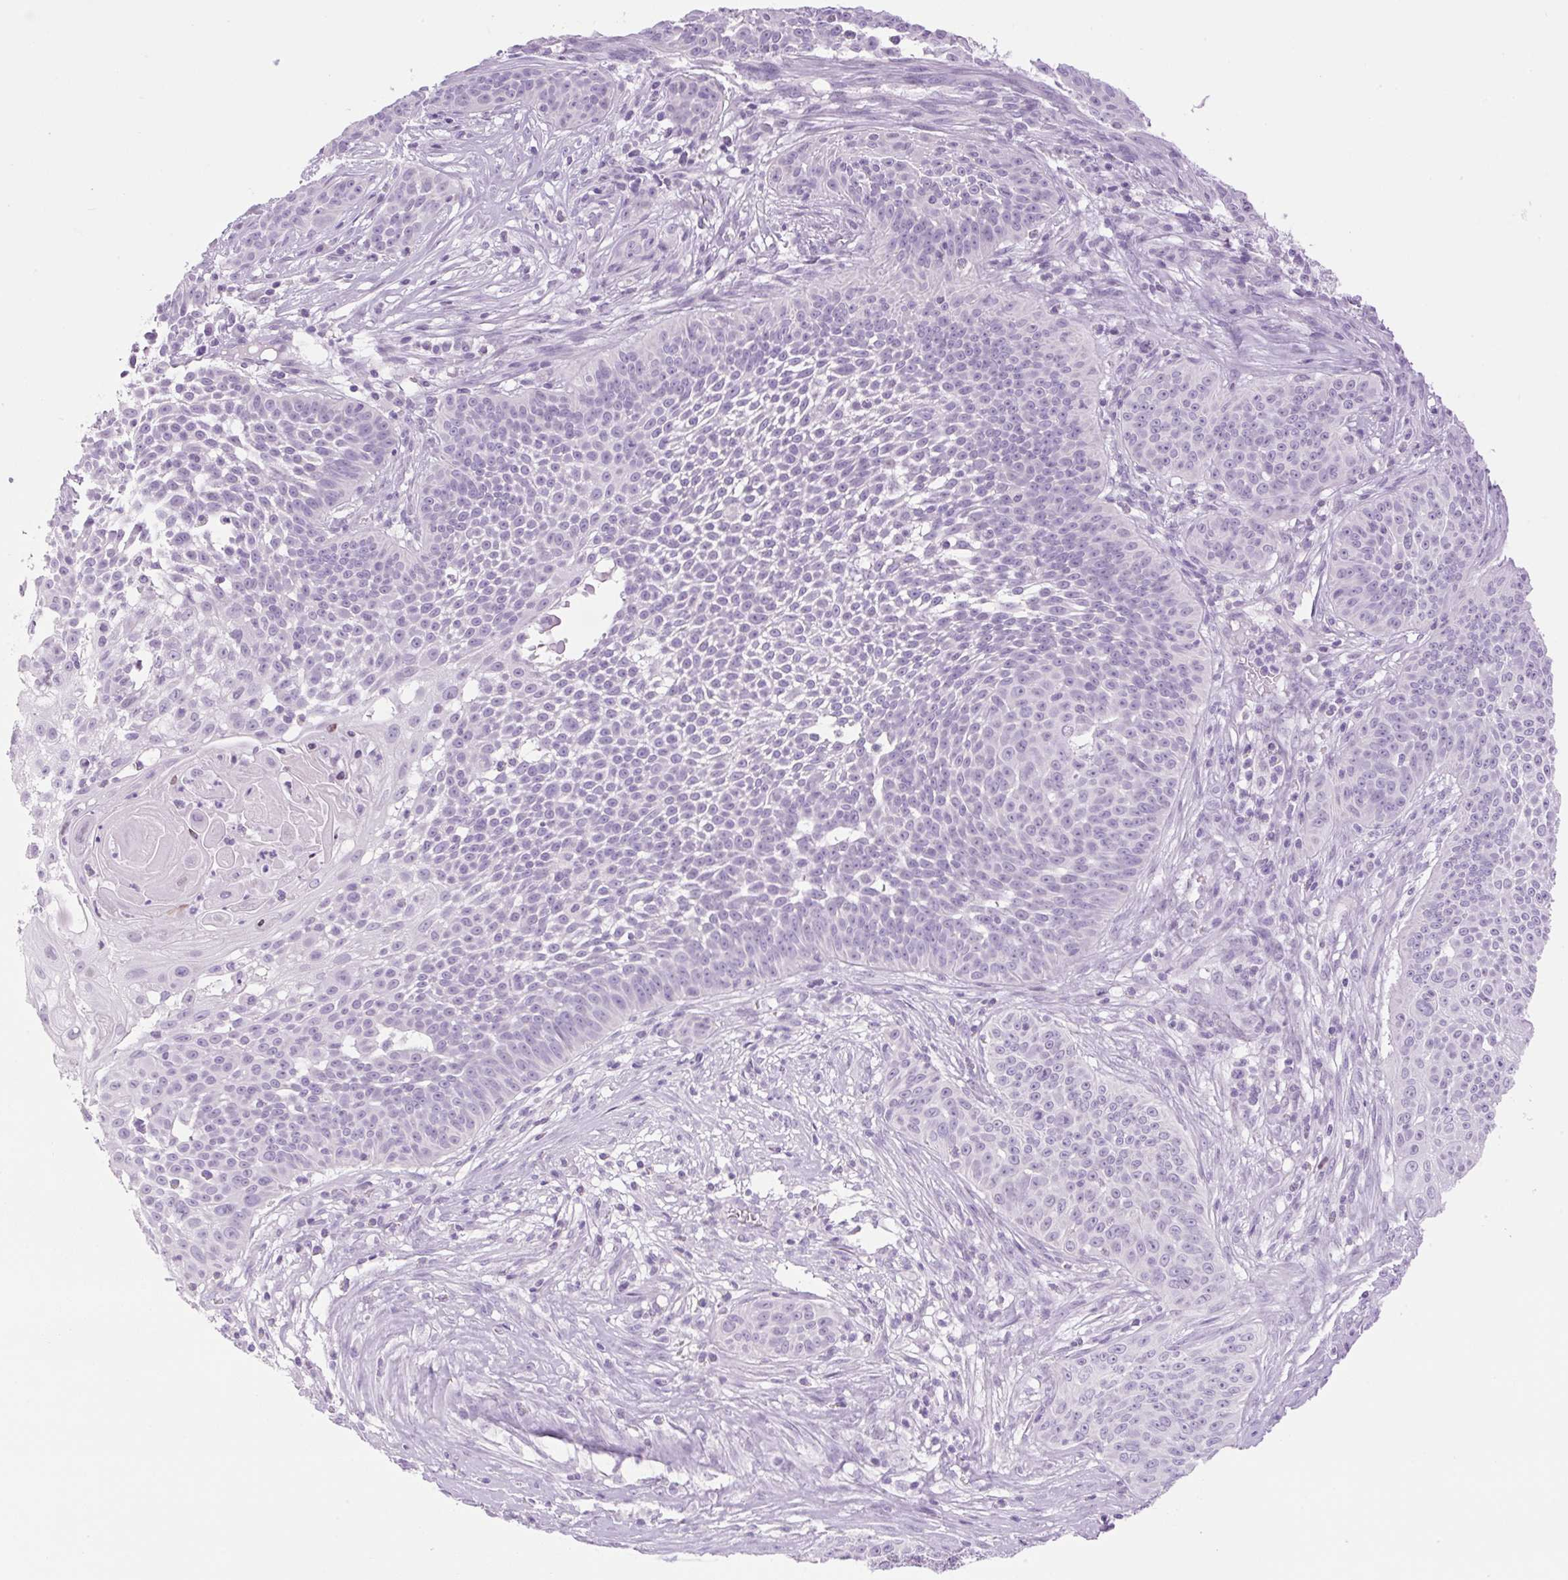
{"staining": {"intensity": "negative", "quantity": "none", "location": "none"}, "tissue": "skin cancer", "cell_type": "Tumor cells", "image_type": "cancer", "snomed": [{"axis": "morphology", "description": "Squamous cell carcinoma, NOS"}, {"axis": "topography", "description": "Skin"}], "caption": "Immunohistochemical staining of human skin cancer displays no significant positivity in tumor cells.", "gene": "SP140L", "patient": {"sex": "male", "age": 24}}